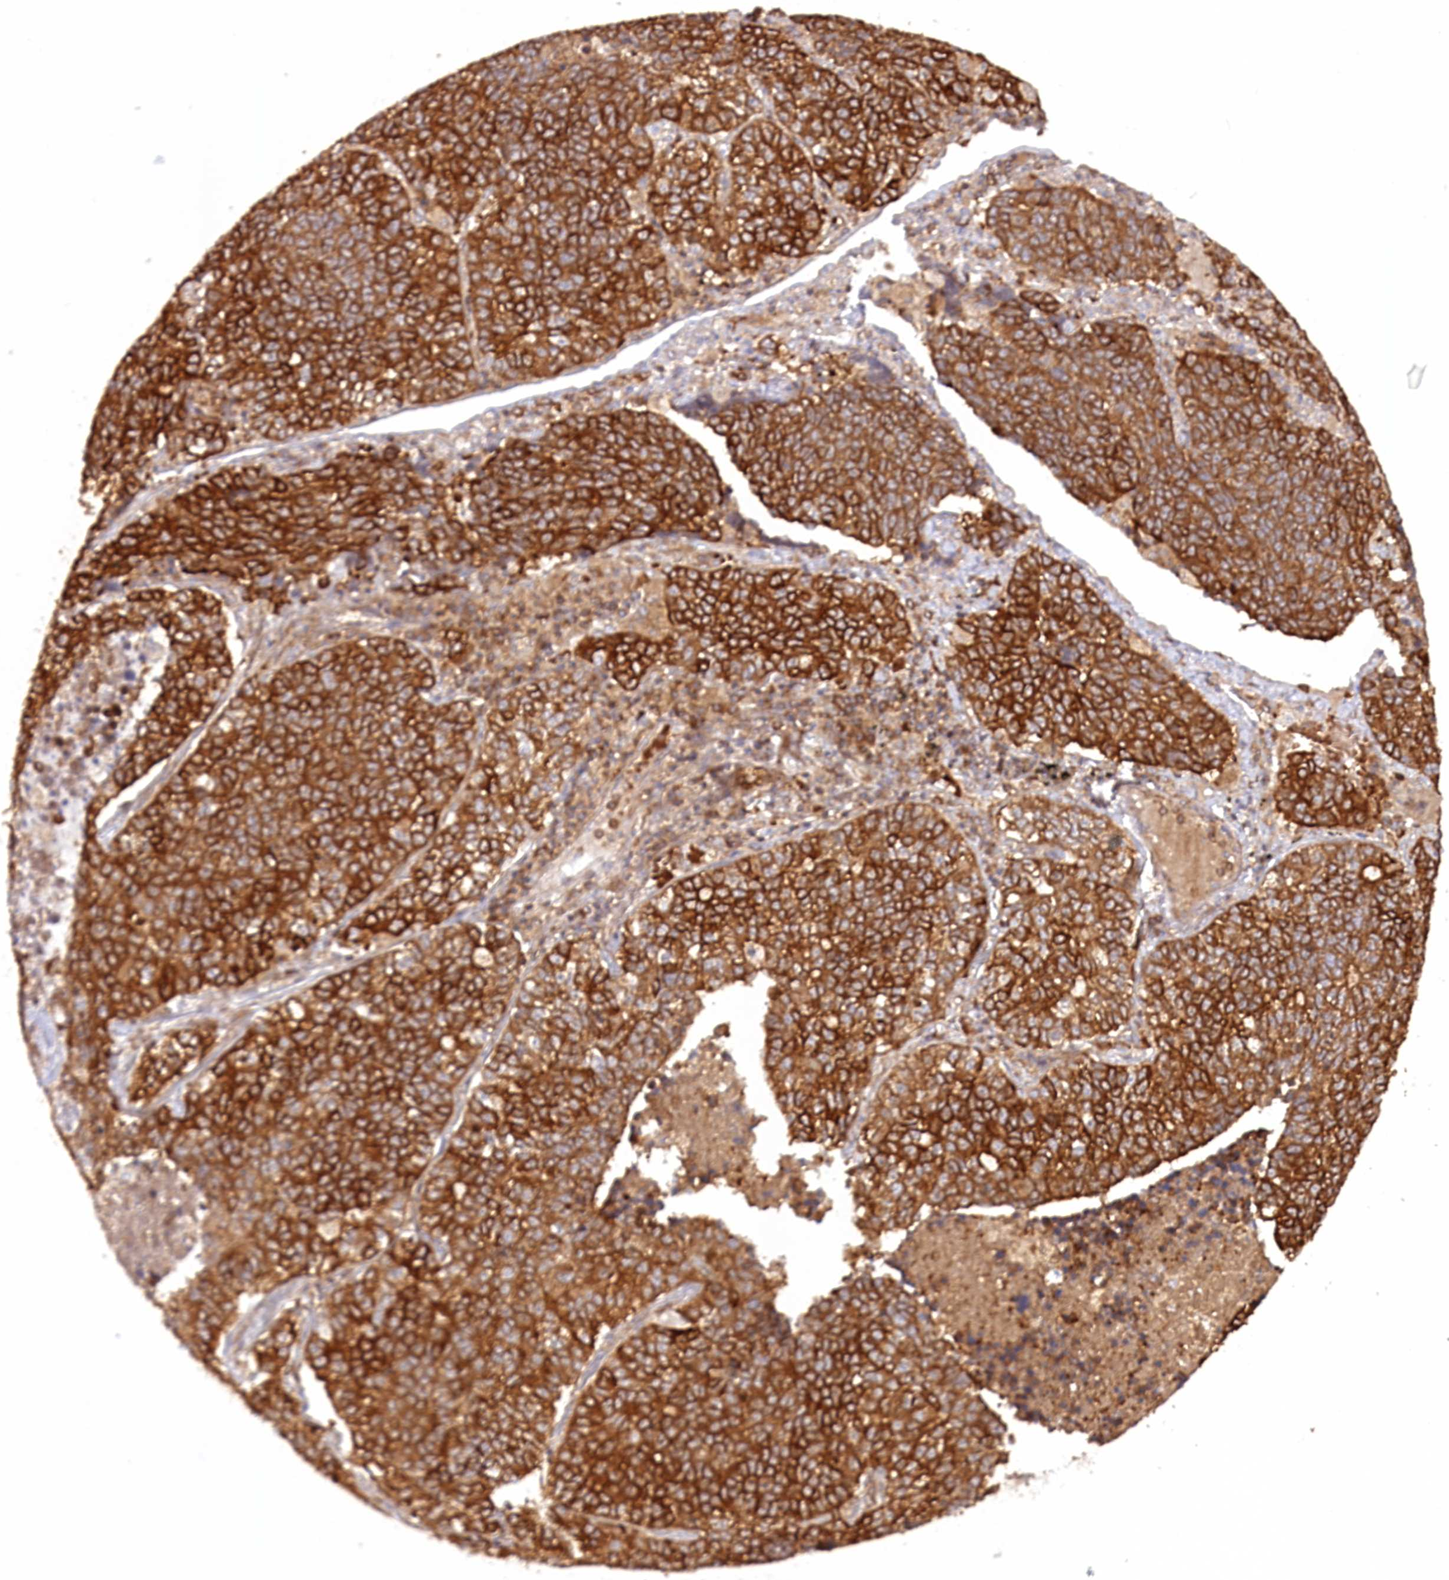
{"staining": {"intensity": "strong", "quantity": ">75%", "location": "cytoplasmic/membranous"}, "tissue": "lung cancer", "cell_type": "Tumor cells", "image_type": "cancer", "snomed": [{"axis": "morphology", "description": "Adenocarcinoma, NOS"}, {"axis": "topography", "description": "Lung"}], "caption": "Adenocarcinoma (lung) stained for a protein reveals strong cytoplasmic/membranous positivity in tumor cells.", "gene": "PAIP2", "patient": {"sex": "male", "age": 49}}